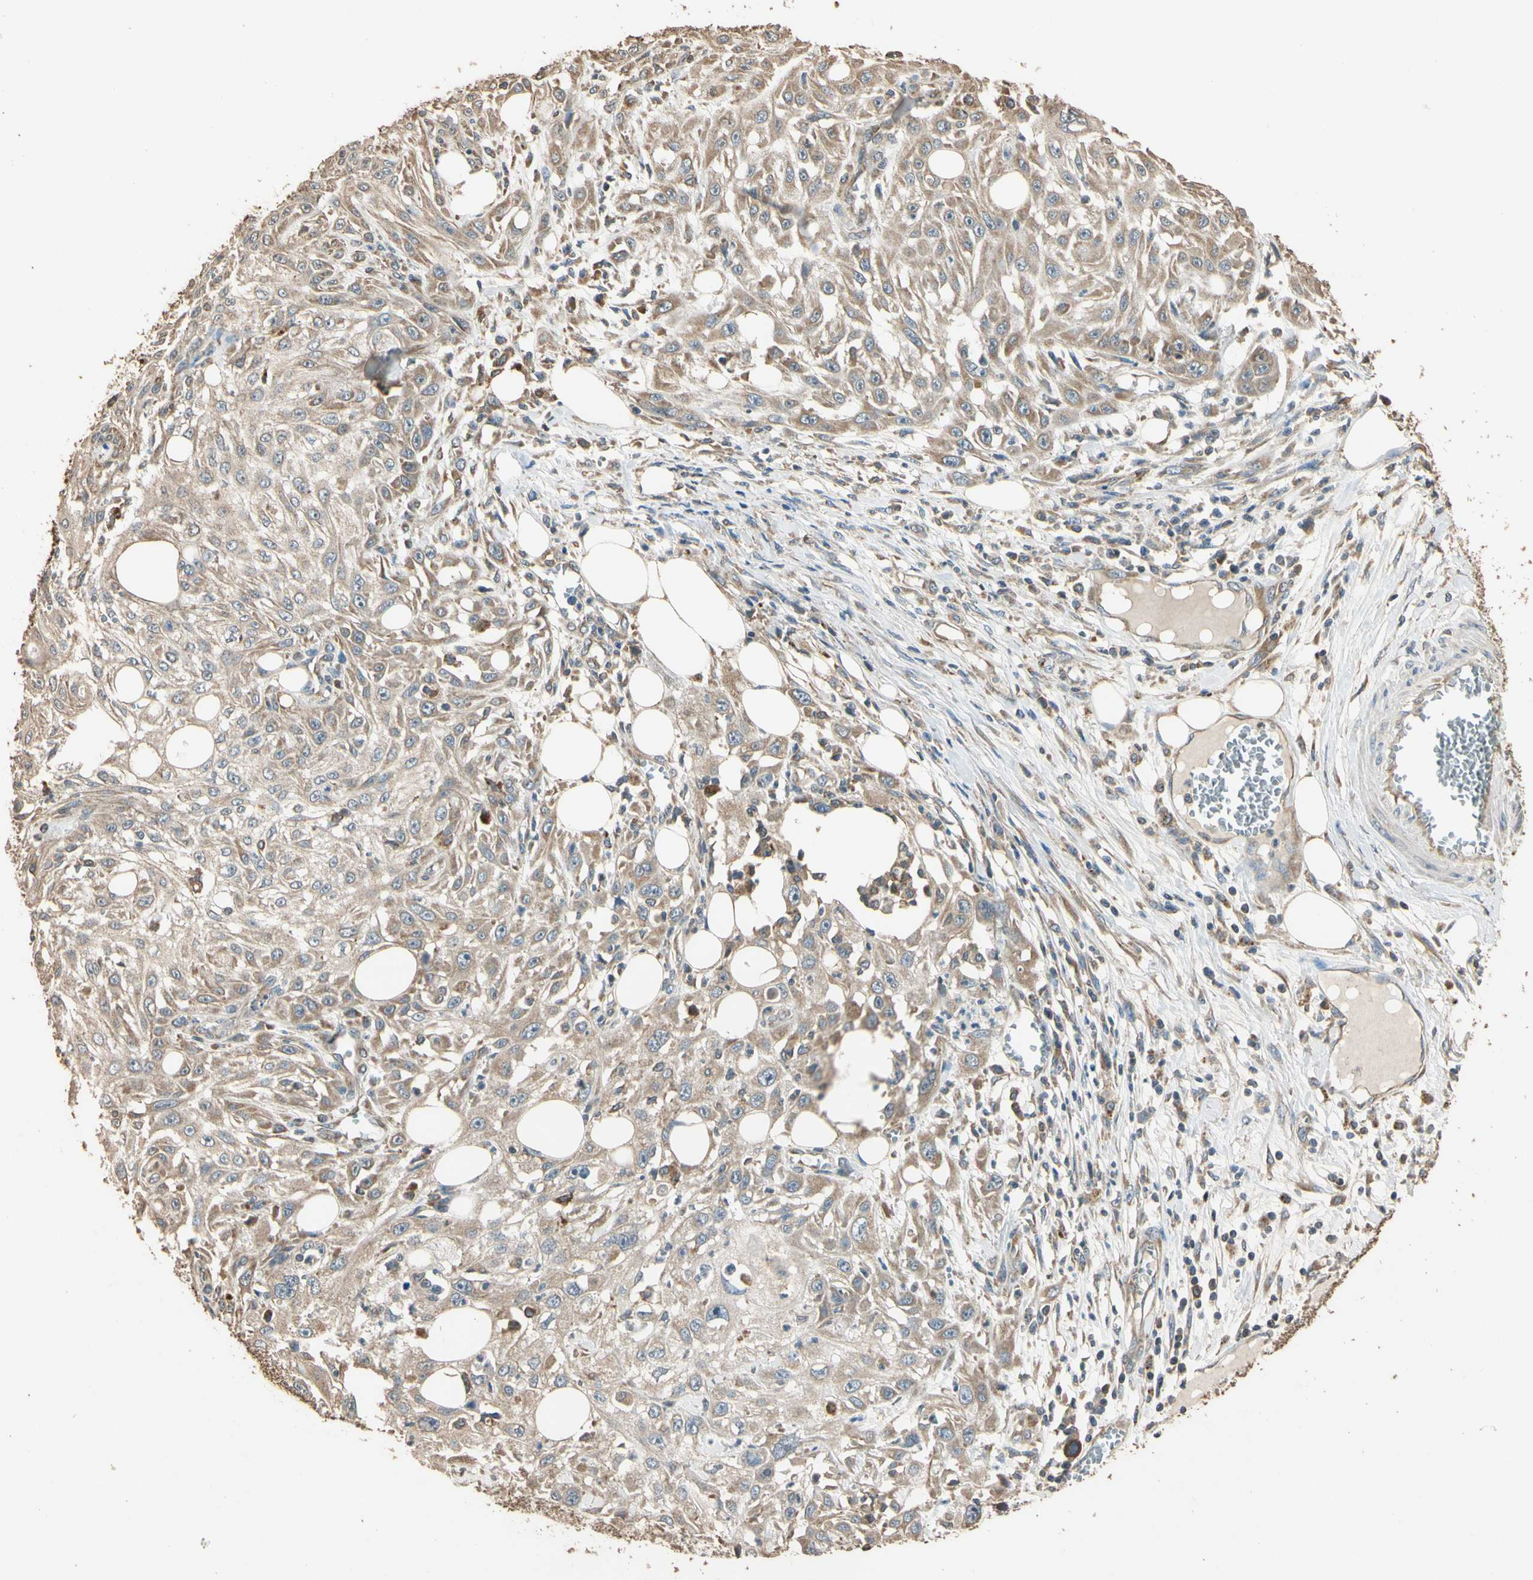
{"staining": {"intensity": "moderate", "quantity": ">75%", "location": "cytoplasmic/membranous"}, "tissue": "skin cancer", "cell_type": "Tumor cells", "image_type": "cancer", "snomed": [{"axis": "morphology", "description": "Squamous cell carcinoma, NOS"}, {"axis": "topography", "description": "Skin"}], "caption": "IHC (DAB) staining of human skin cancer demonstrates moderate cytoplasmic/membranous protein expression in approximately >75% of tumor cells. The protein of interest is shown in brown color, while the nuclei are stained blue.", "gene": "STX18", "patient": {"sex": "male", "age": 75}}